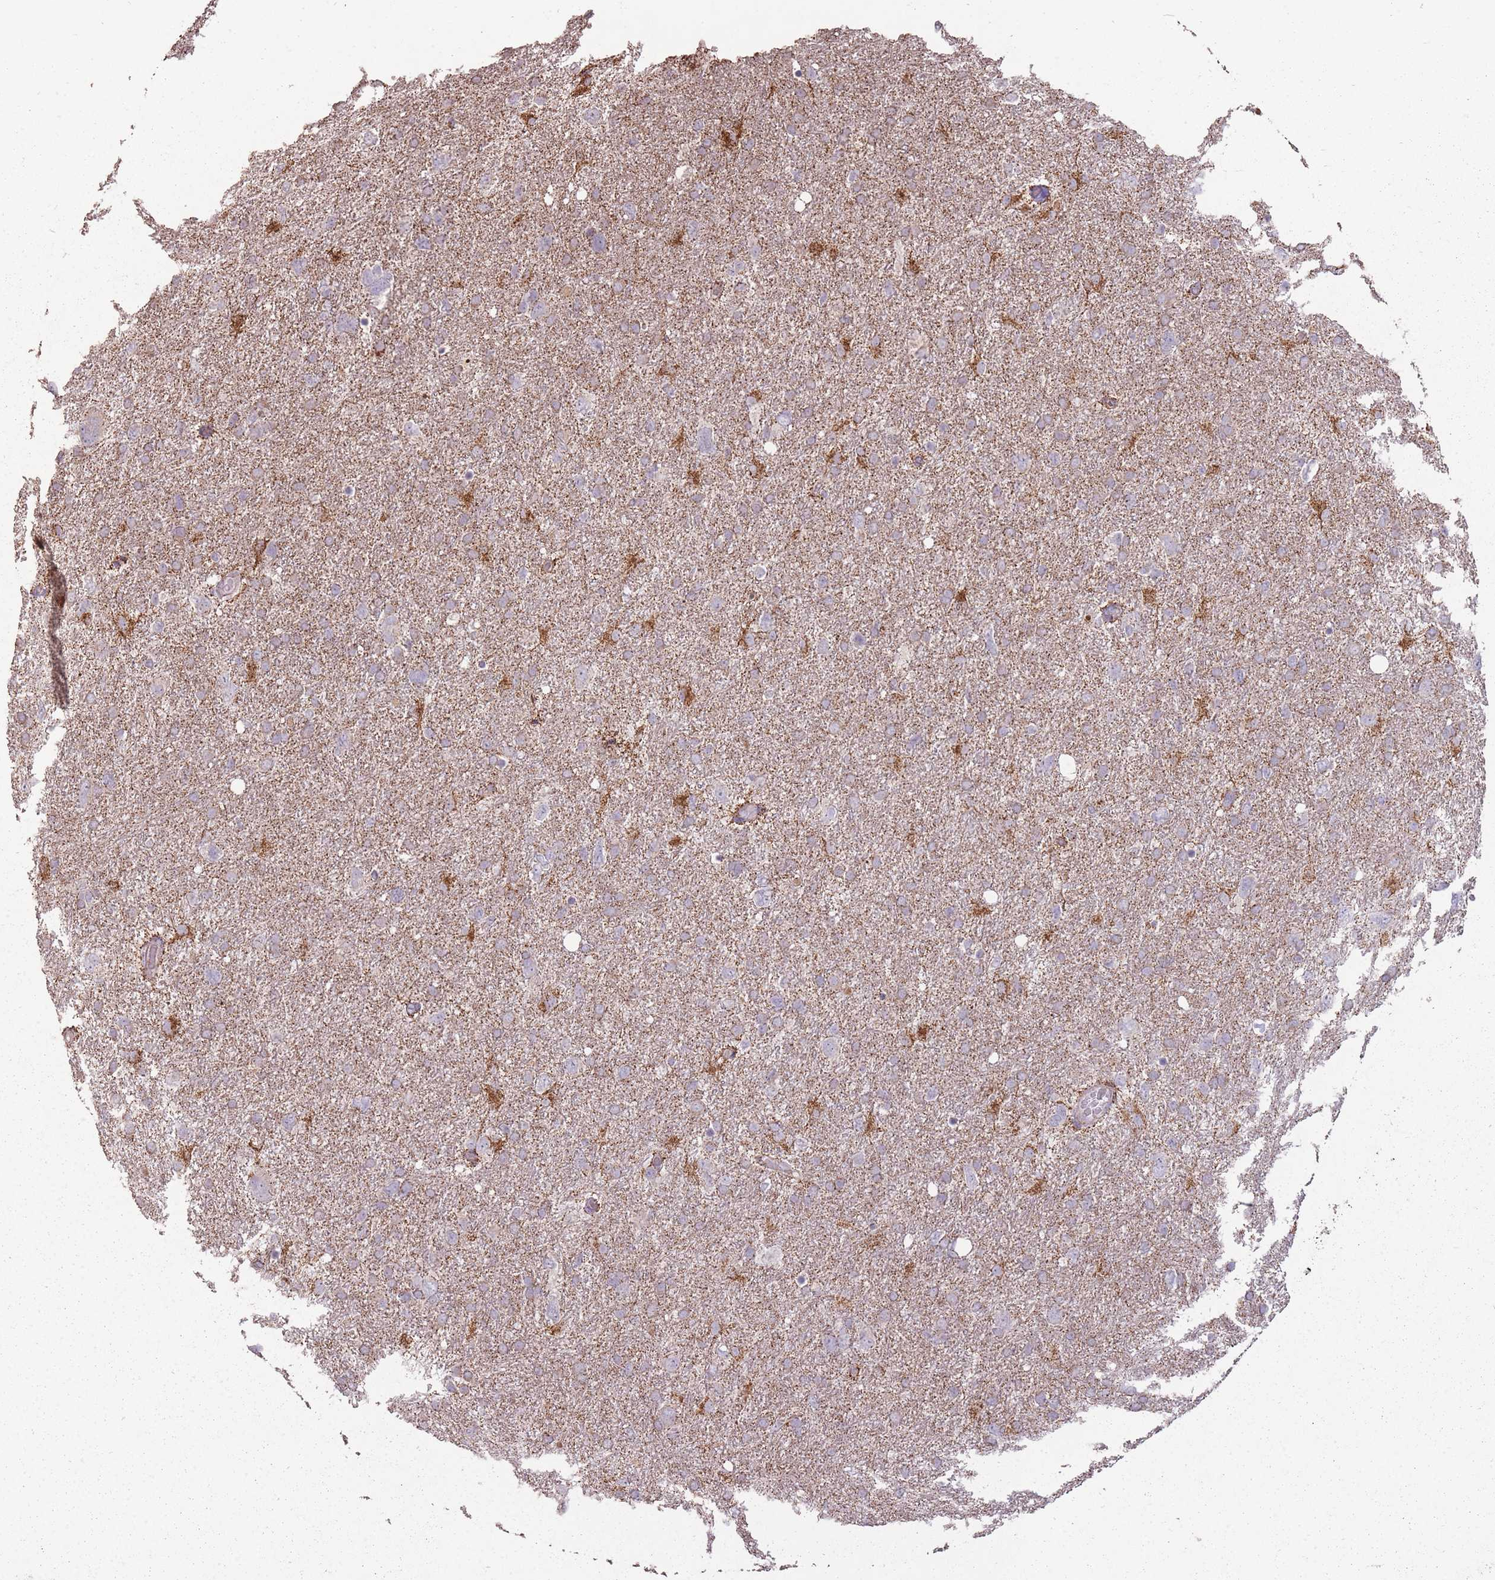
{"staining": {"intensity": "strong", "quantity": "<25%", "location": "cytoplasmic/membranous"}, "tissue": "glioma", "cell_type": "Tumor cells", "image_type": "cancer", "snomed": [{"axis": "morphology", "description": "Glioma, malignant, High grade"}, {"axis": "topography", "description": "Brain"}], "caption": "Tumor cells show strong cytoplasmic/membranous expression in about <25% of cells in glioma.", "gene": "CNOT8", "patient": {"sex": "male", "age": 61}}